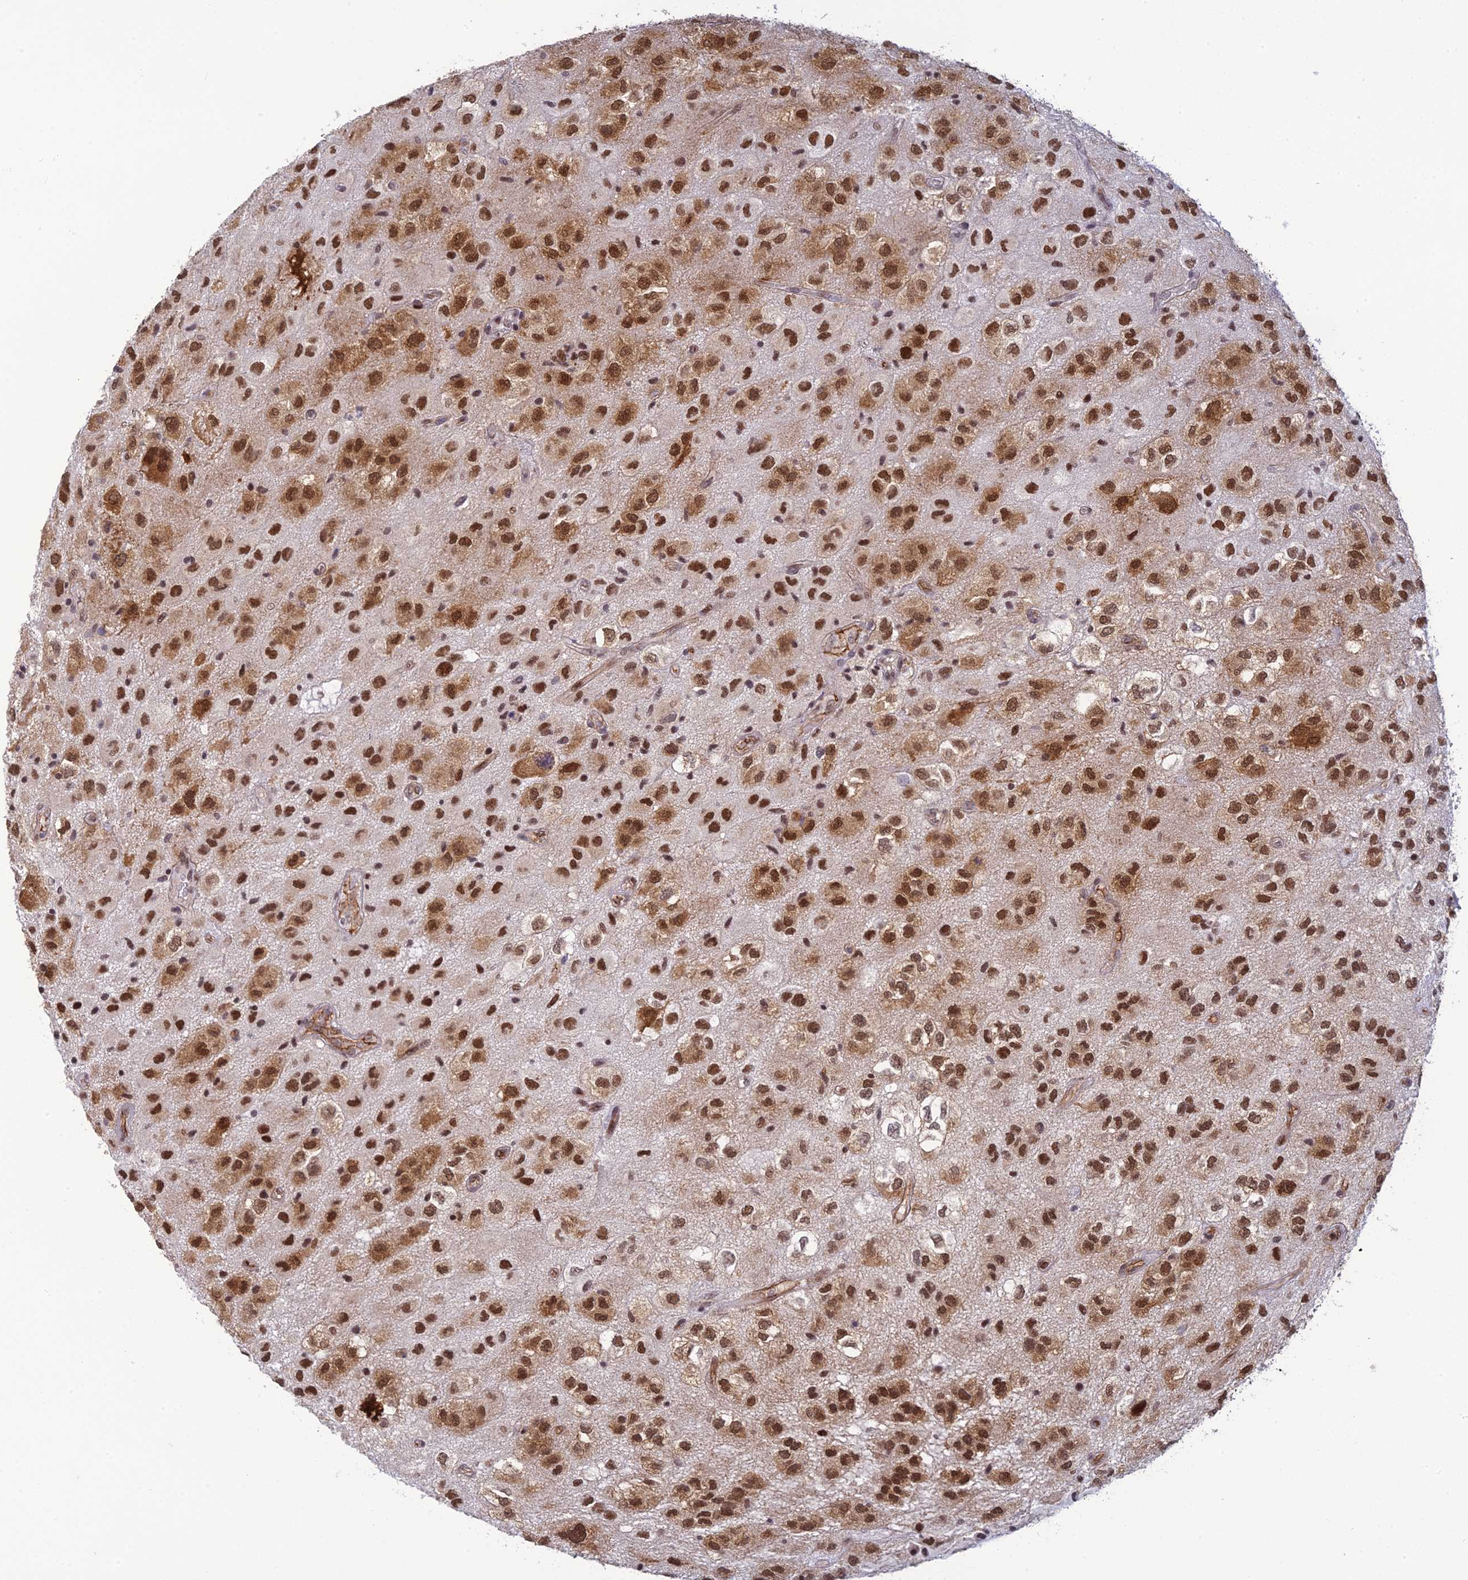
{"staining": {"intensity": "strong", "quantity": ">75%", "location": "cytoplasmic/membranous,nuclear"}, "tissue": "glioma", "cell_type": "Tumor cells", "image_type": "cancer", "snomed": [{"axis": "morphology", "description": "Glioma, malignant, Low grade"}, {"axis": "topography", "description": "Brain"}], "caption": "High-magnification brightfield microscopy of malignant low-grade glioma stained with DAB (brown) and counterstained with hematoxylin (blue). tumor cells exhibit strong cytoplasmic/membranous and nuclear positivity is identified in about>75% of cells.", "gene": "RANBP3", "patient": {"sex": "male", "age": 66}}